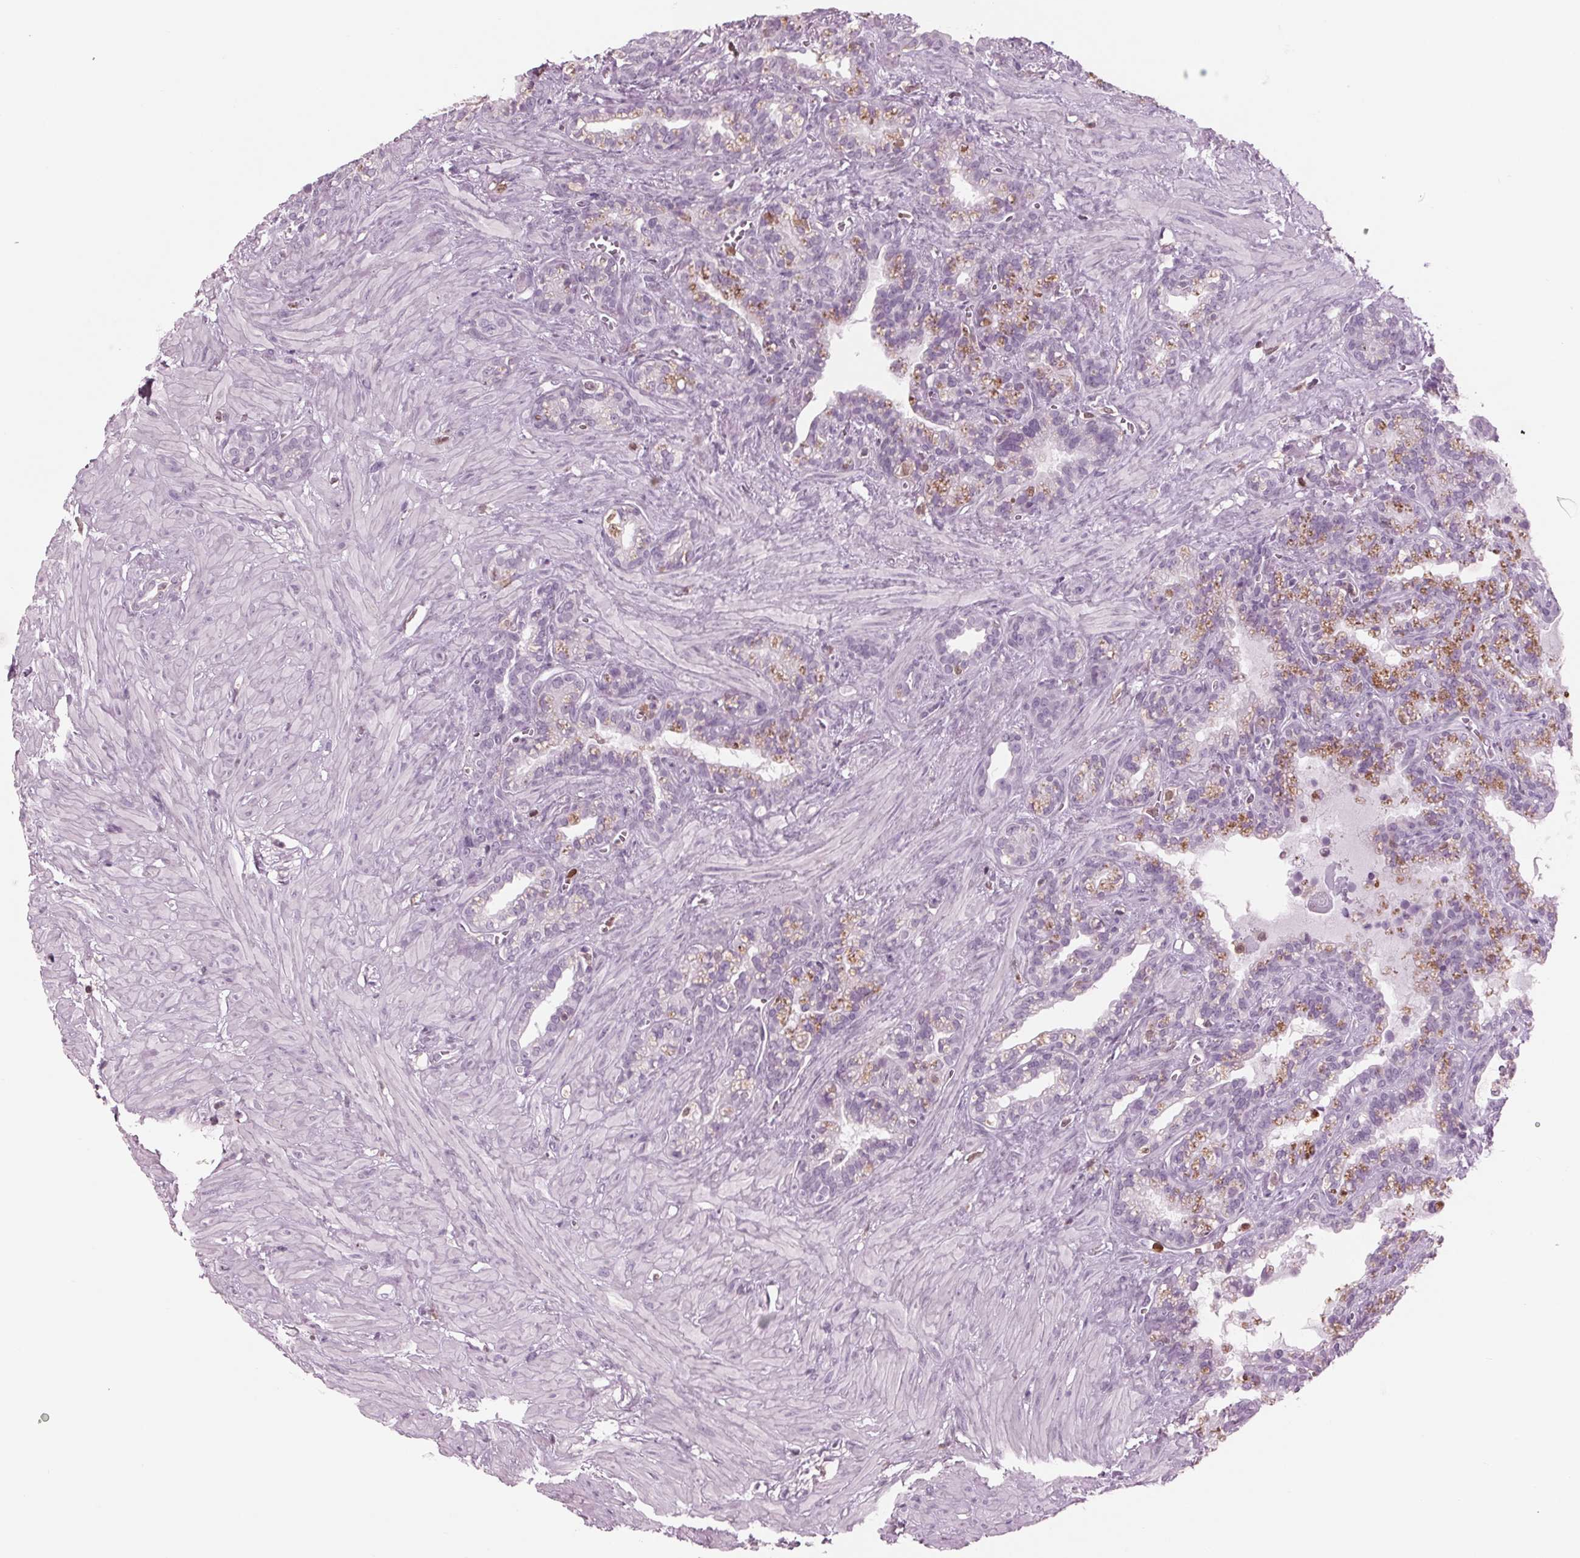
{"staining": {"intensity": "negative", "quantity": "none", "location": "none"}, "tissue": "seminal vesicle", "cell_type": "Glandular cells", "image_type": "normal", "snomed": [{"axis": "morphology", "description": "Normal tissue, NOS"}, {"axis": "topography", "description": "Seminal veicle"}], "caption": "DAB immunohistochemical staining of normal seminal vesicle displays no significant expression in glandular cells.", "gene": "BTLA", "patient": {"sex": "male", "age": 76}}